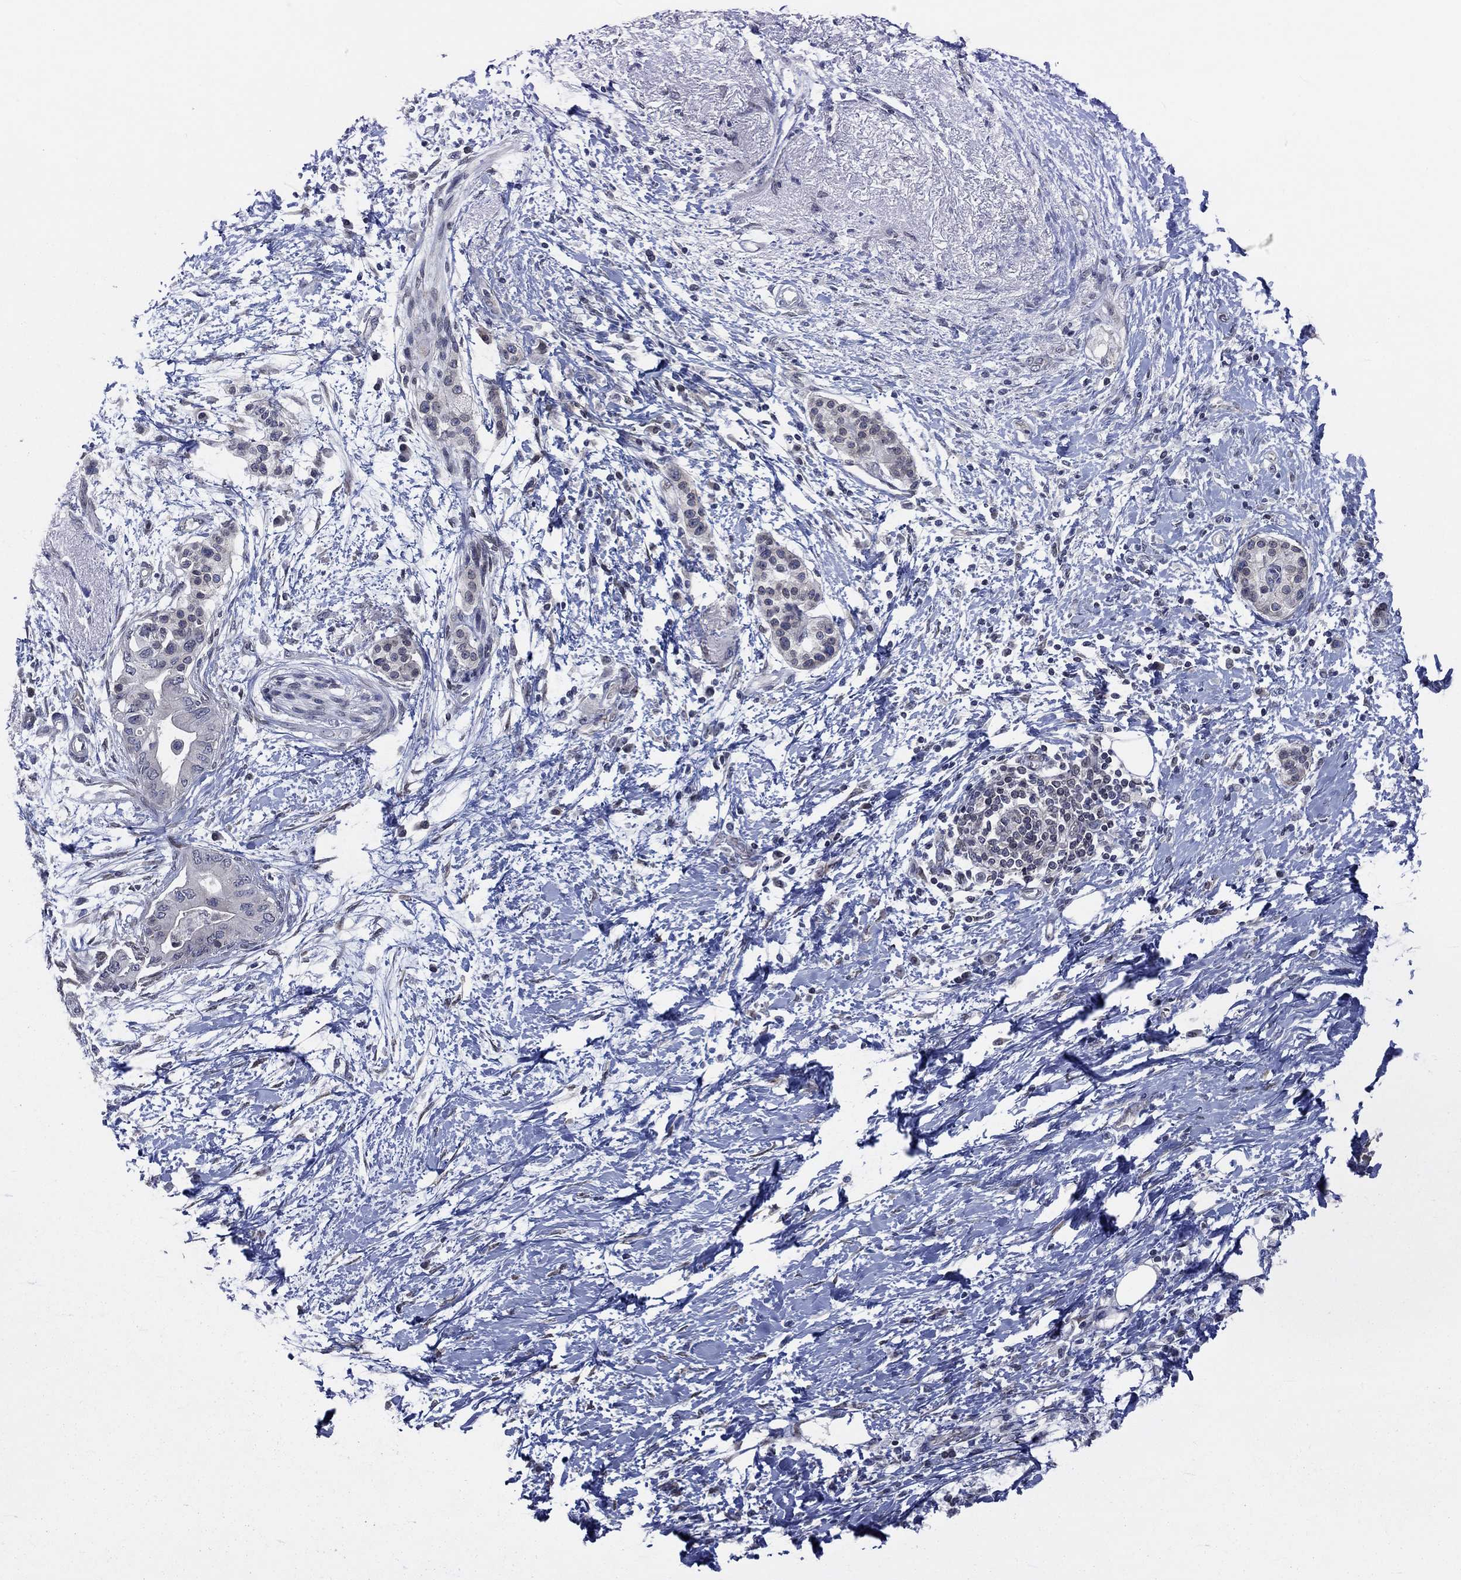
{"staining": {"intensity": "negative", "quantity": "none", "location": "none"}, "tissue": "pancreatic cancer", "cell_type": "Tumor cells", "image_type": "cancer", "snomed": [{"axis": "morphology", "description": "Normal tissue, NOS"}, {"axis": "morphology", "description": "Adenocarcinoma, NOS"}, {"axis": "topography", "description": "Pancreas"}, {"axis": "topography", "description": "Duodenum"}], "caption": "Tumor cells are negative for protein expression in human adenocarcinoma (pancreatic).", "gene": "CETN3", "patient": {"sex": "female", "age": 60}}